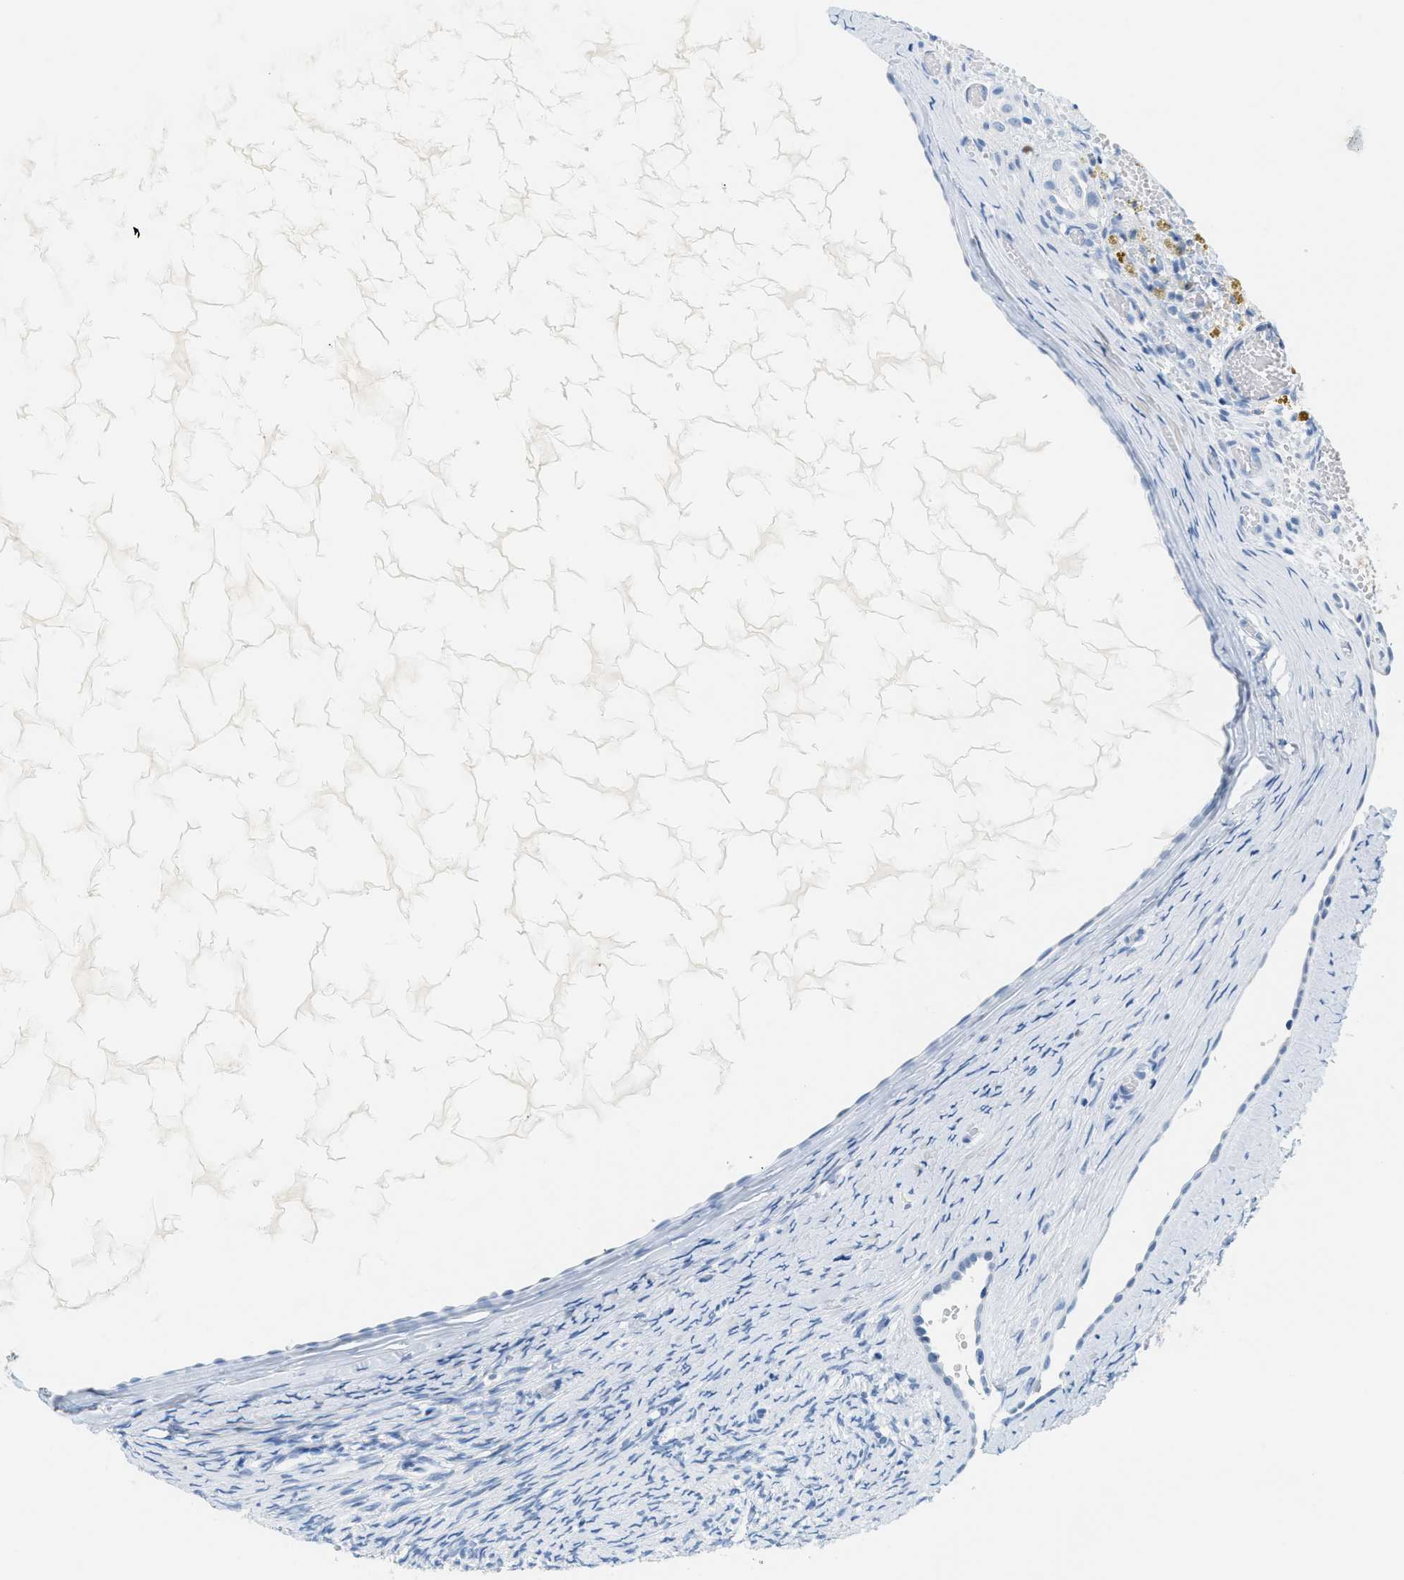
{"staining": {"intensity": "negative", "quantity": "none", "location": "none"}, "tissue": "ovary", "cell_type": "Ovarian stroma cells", "image_type": "normal", "snomed": [{"axis": "morphology", "description": "Normal tissue, NOS"}, {"axis": "topography", "description": "Ovary"}], "caption": "High power microscopy image of an immunohistochemistry (IHC) image of unremarkable ovary, revealing no significant expression in ovarian stroma cells.", "gene": "LCN2", "patient": {"sex": "female", "age": 33}}